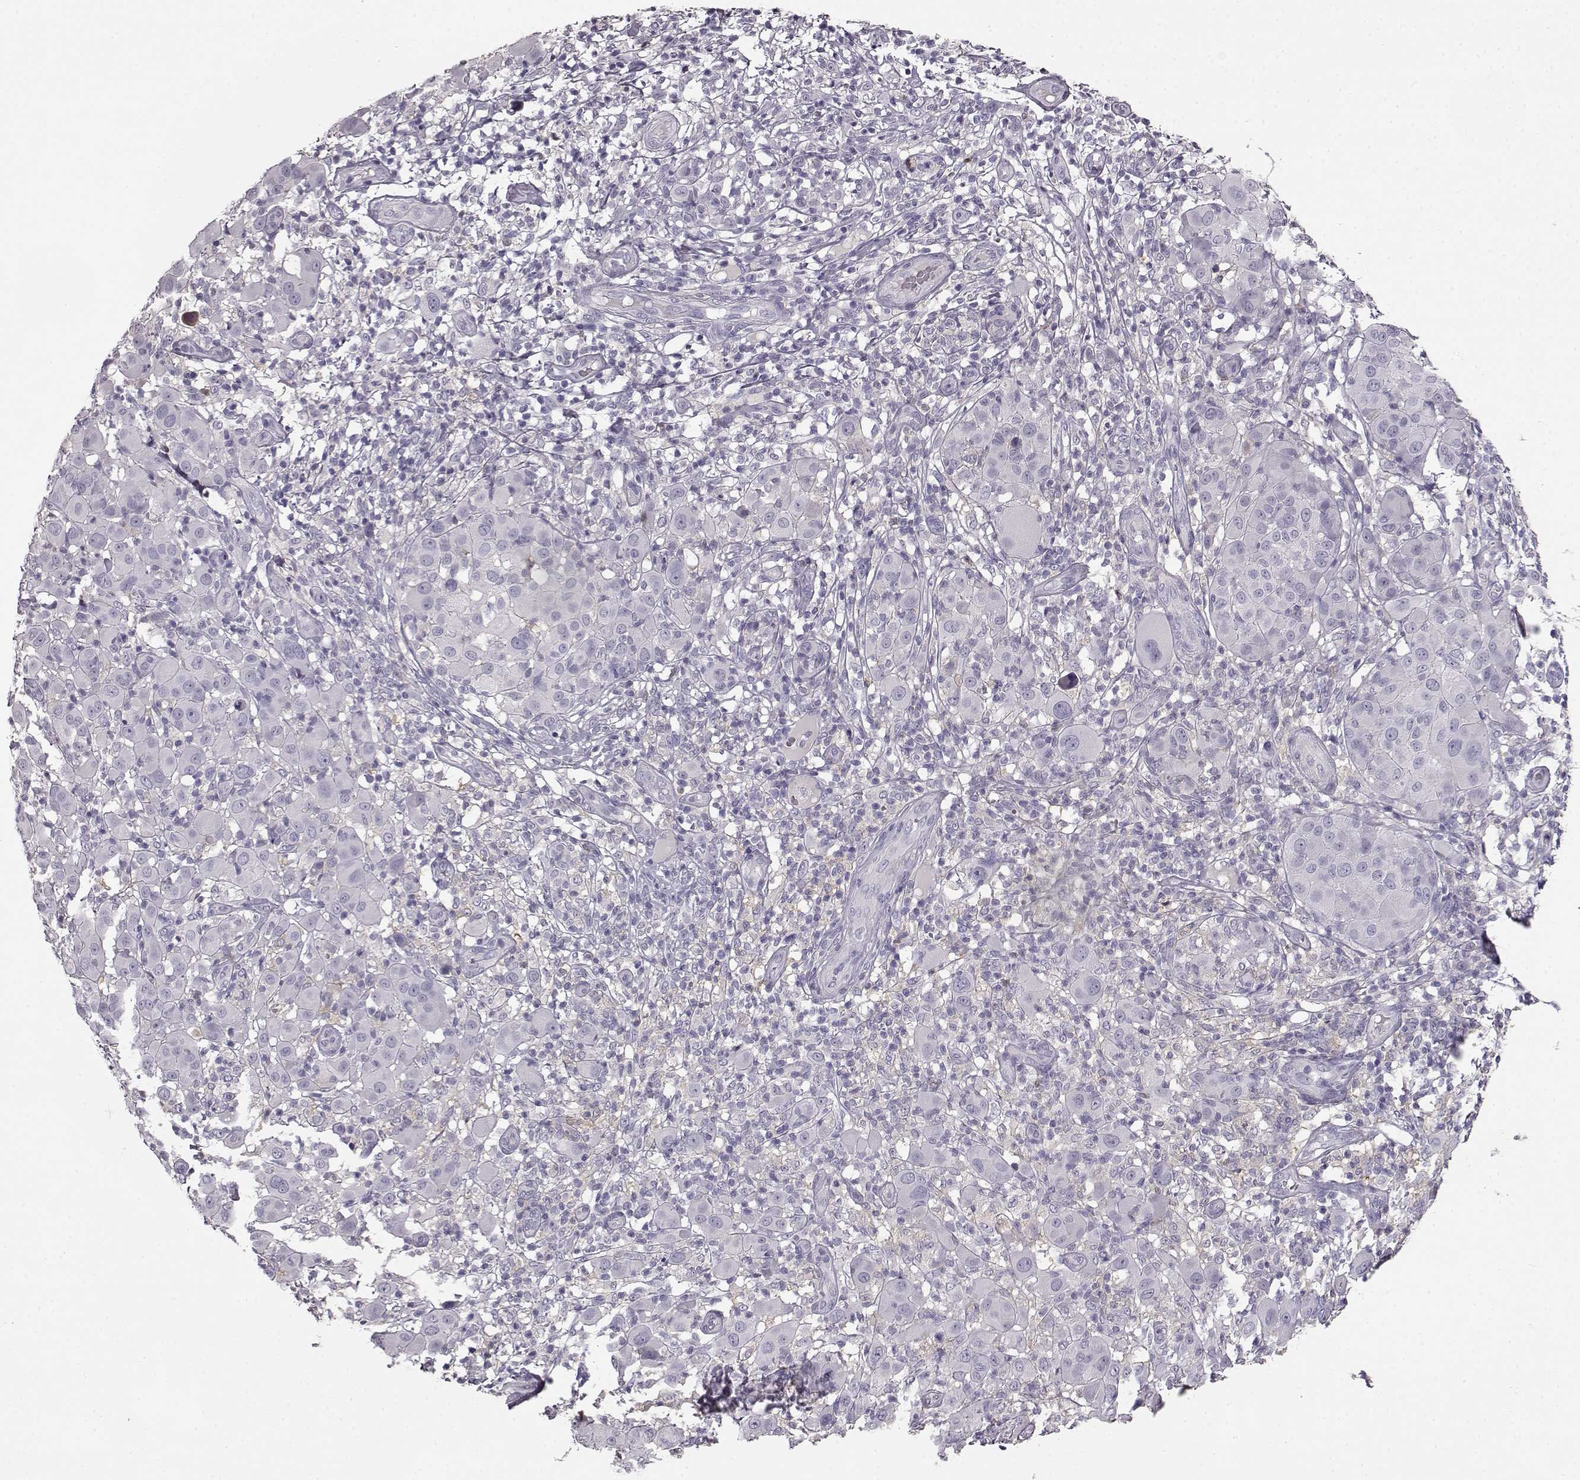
{"staining": {"intensity": "negative", "quantity": "none", "location": "none"}, "tissue": "melanoma", "cell_type": "Tumor cells", "image_type": "cancer", "snomed": [{"axis": "morphology", "description": "Malignant melanoma, NOS"}, {"axis": "topography", "description": "Skin"}], "caption": "There is no significant expression in tumor cells of melanoma. (Immunohistochemistry, brightfield microscopy, high magnification).", "gene": "KRT85", "patient": {"sex": "female", "age": 87}}